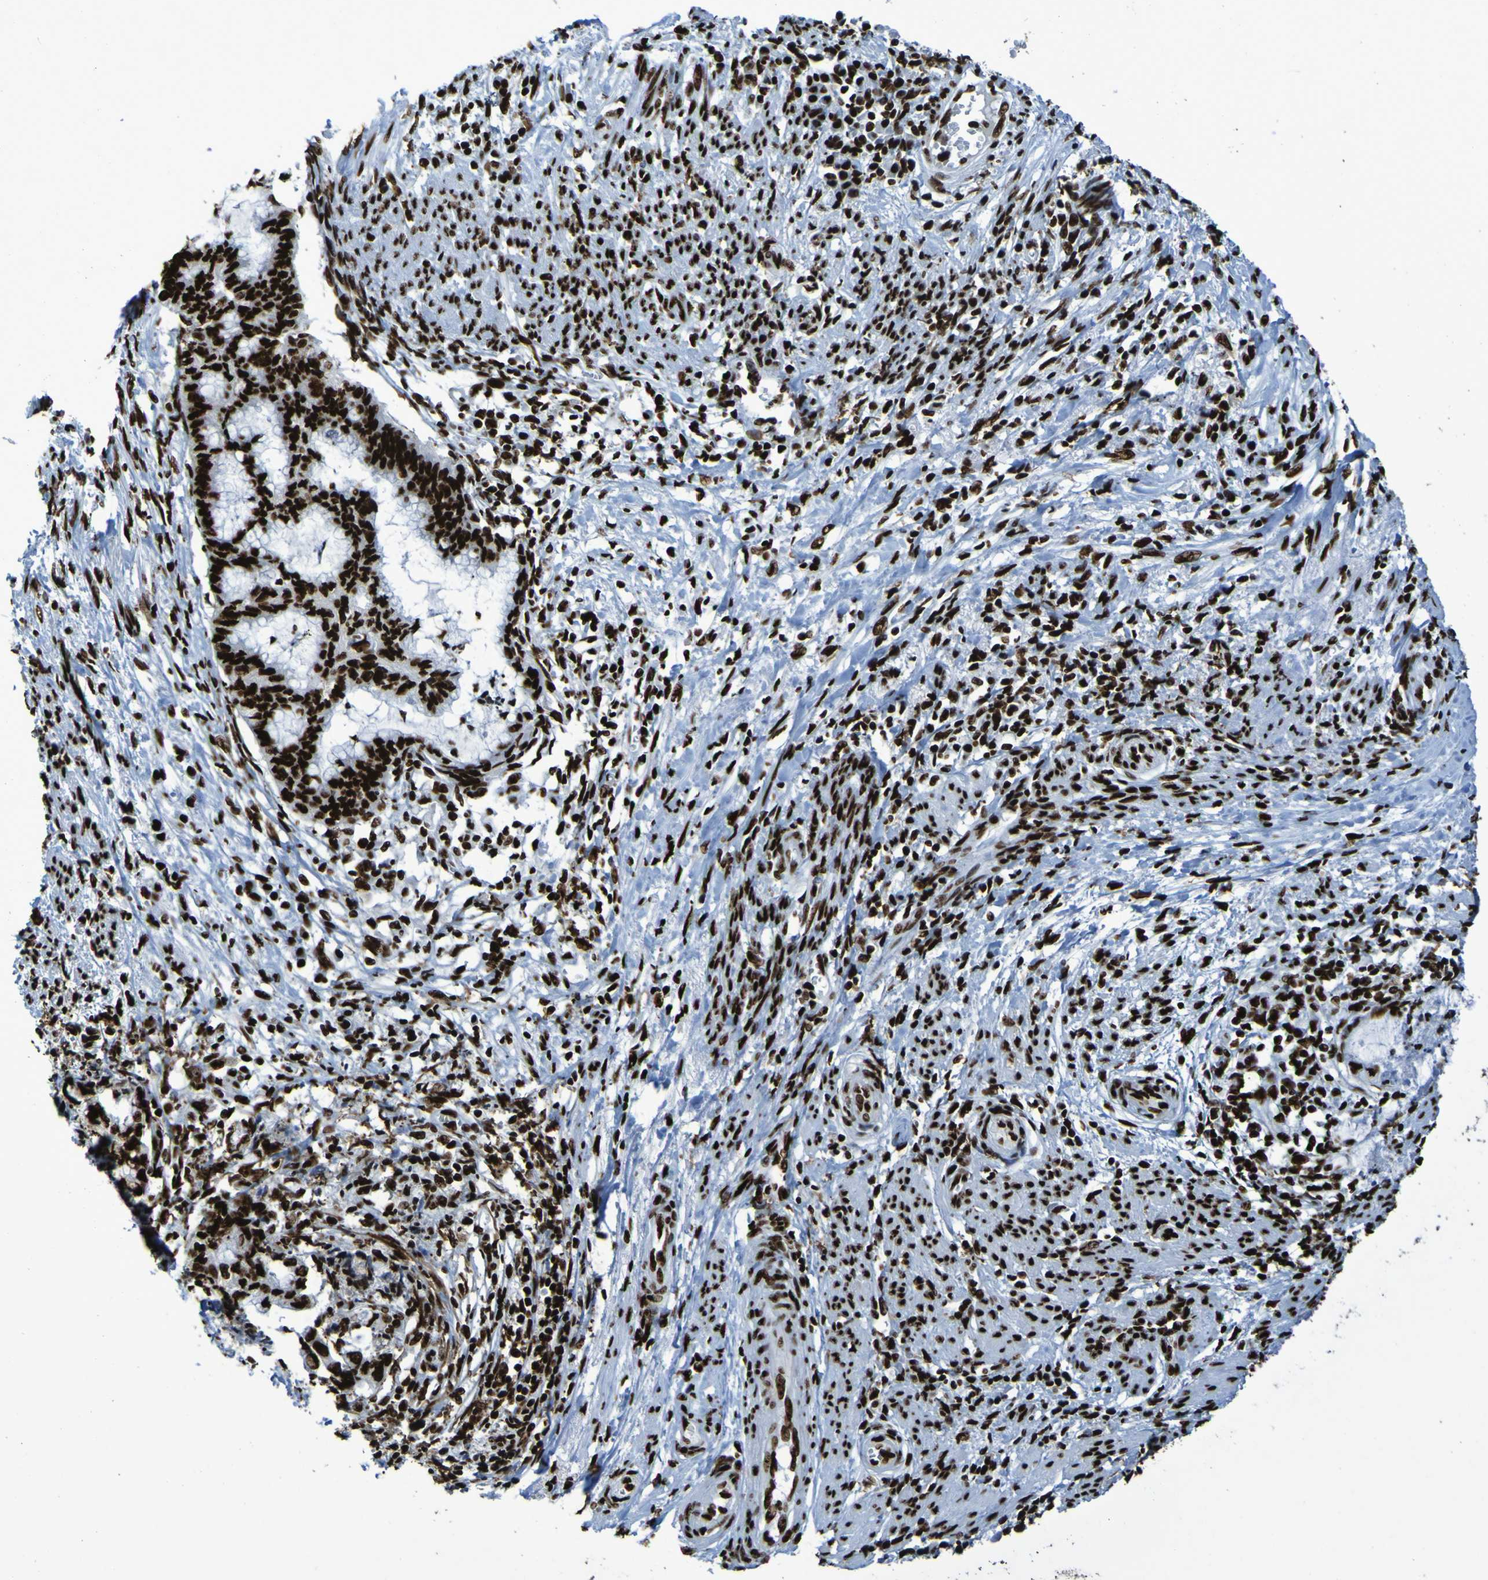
{"staining": {"intensity": "strong", "quantity": ">75%", "location": "nuclear"}, "tissue": "endometrial cancer", "cell_type": "Tumor cells", "image_type": "cancer", "snomed": [{"axis": "morphology", "description": "Necrosis, NOS"}, {"axis": "morphology", "description": "Adenocarcinoma, NOS"}, {"axis": "topography", "description": "Endometrium"}], "caption": "DAB immunohistochemical staining of endometrial adenocarcinoma displays strong nuclear protein staining in approximately >75% of tumor cells.", "gene": "NPM1", "patient": {"sex": "female", "age": 79}}